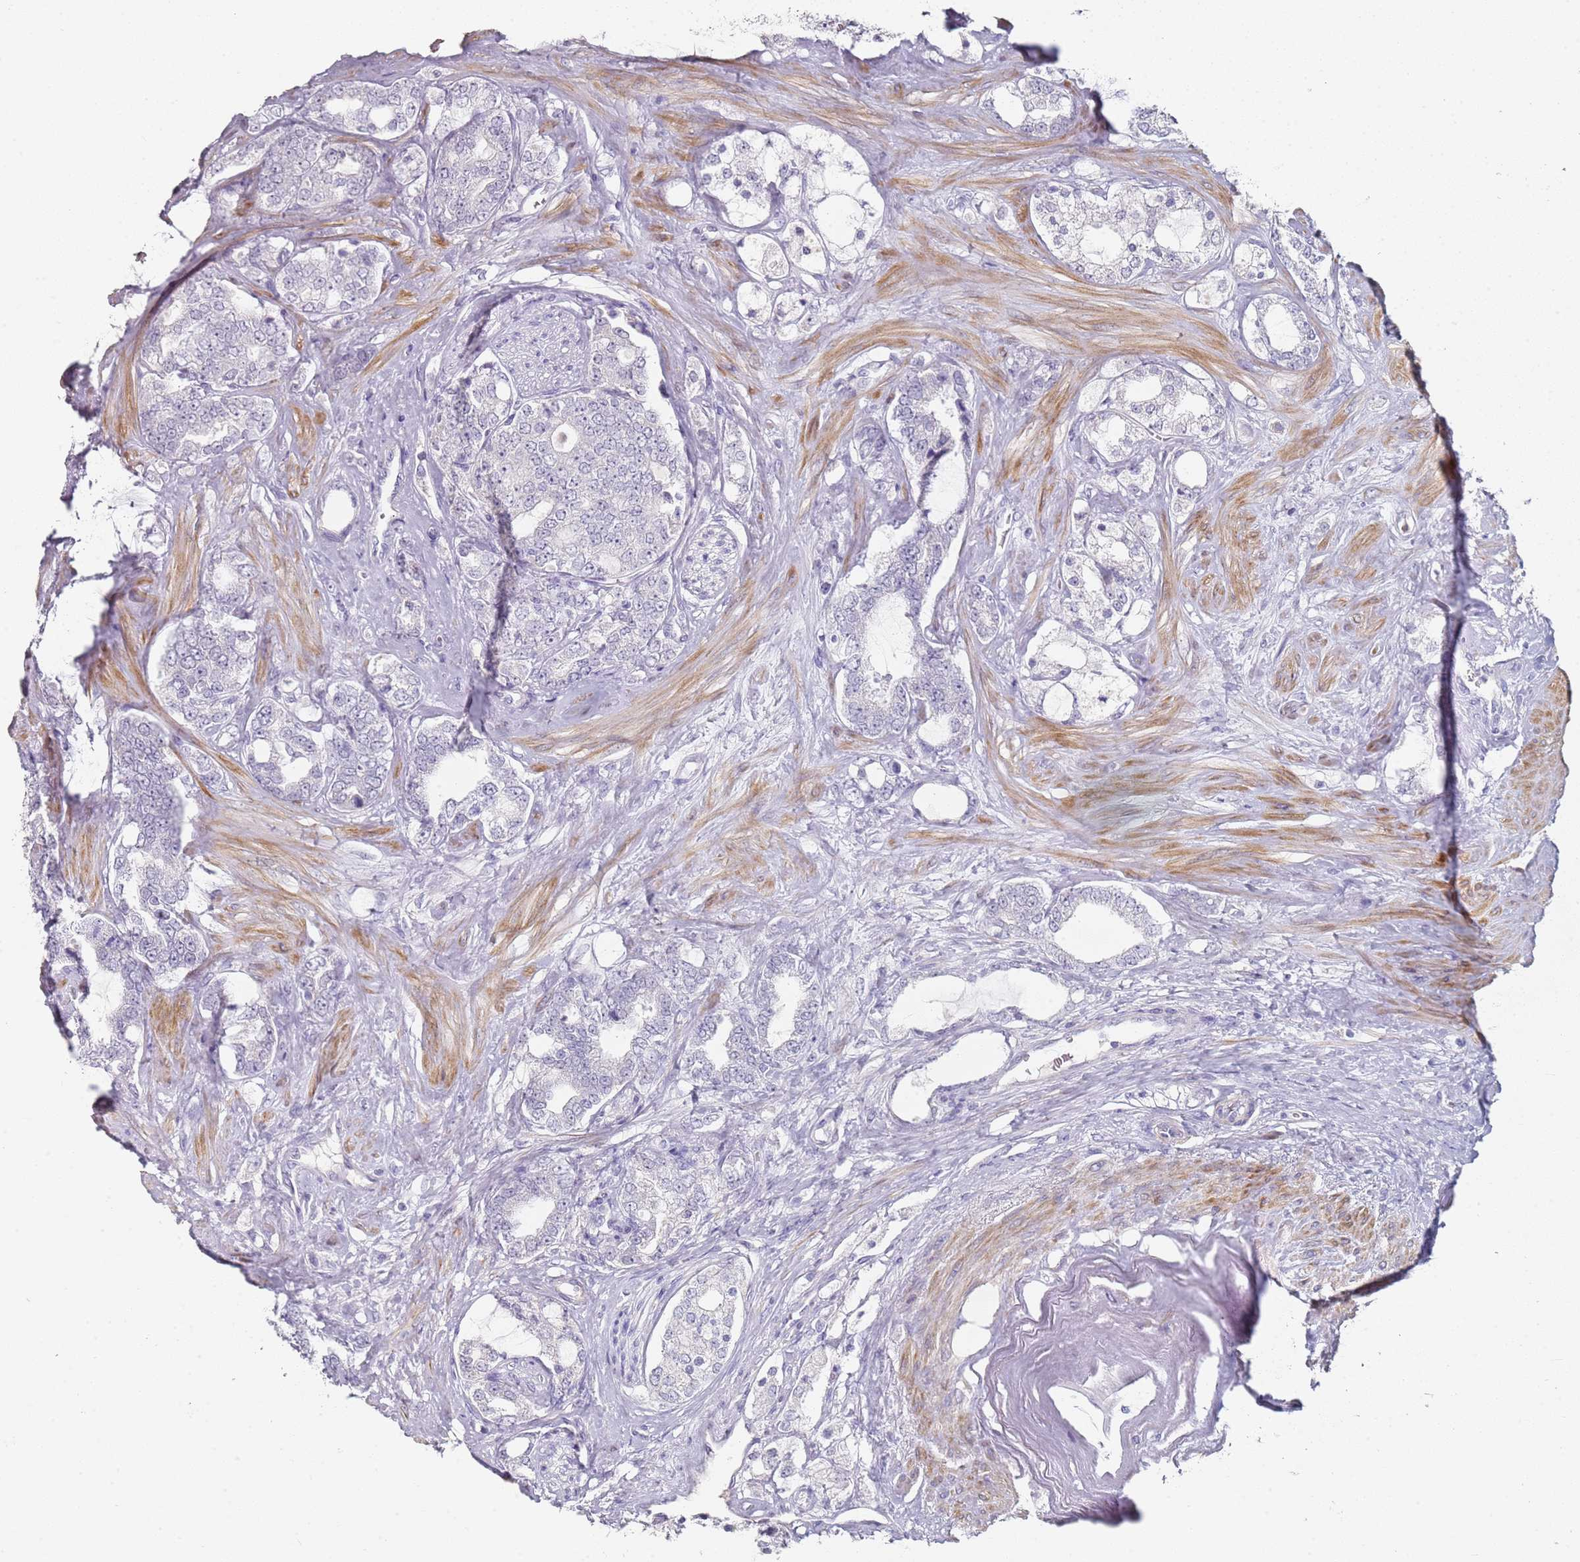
{"staining": {"intensity": "negative", "quantity": "none", "location": "none"}, "tissue": "prostate cancer", "cell_type": "Tumor cells", "image_type": "cancer", "snomed": [{"axis": "morphology", "description": "Adenocarcinoma, High grade"}, {"axis": "topography", "description": "Prostate"}], "caption": "Photomicrograph shows no significant protein expression in tumor cells of prostate cancer (adenocarcinoma (high-grade)).", "gene": "DNAH11", "patient": {"sex": "male", "age": 64}}